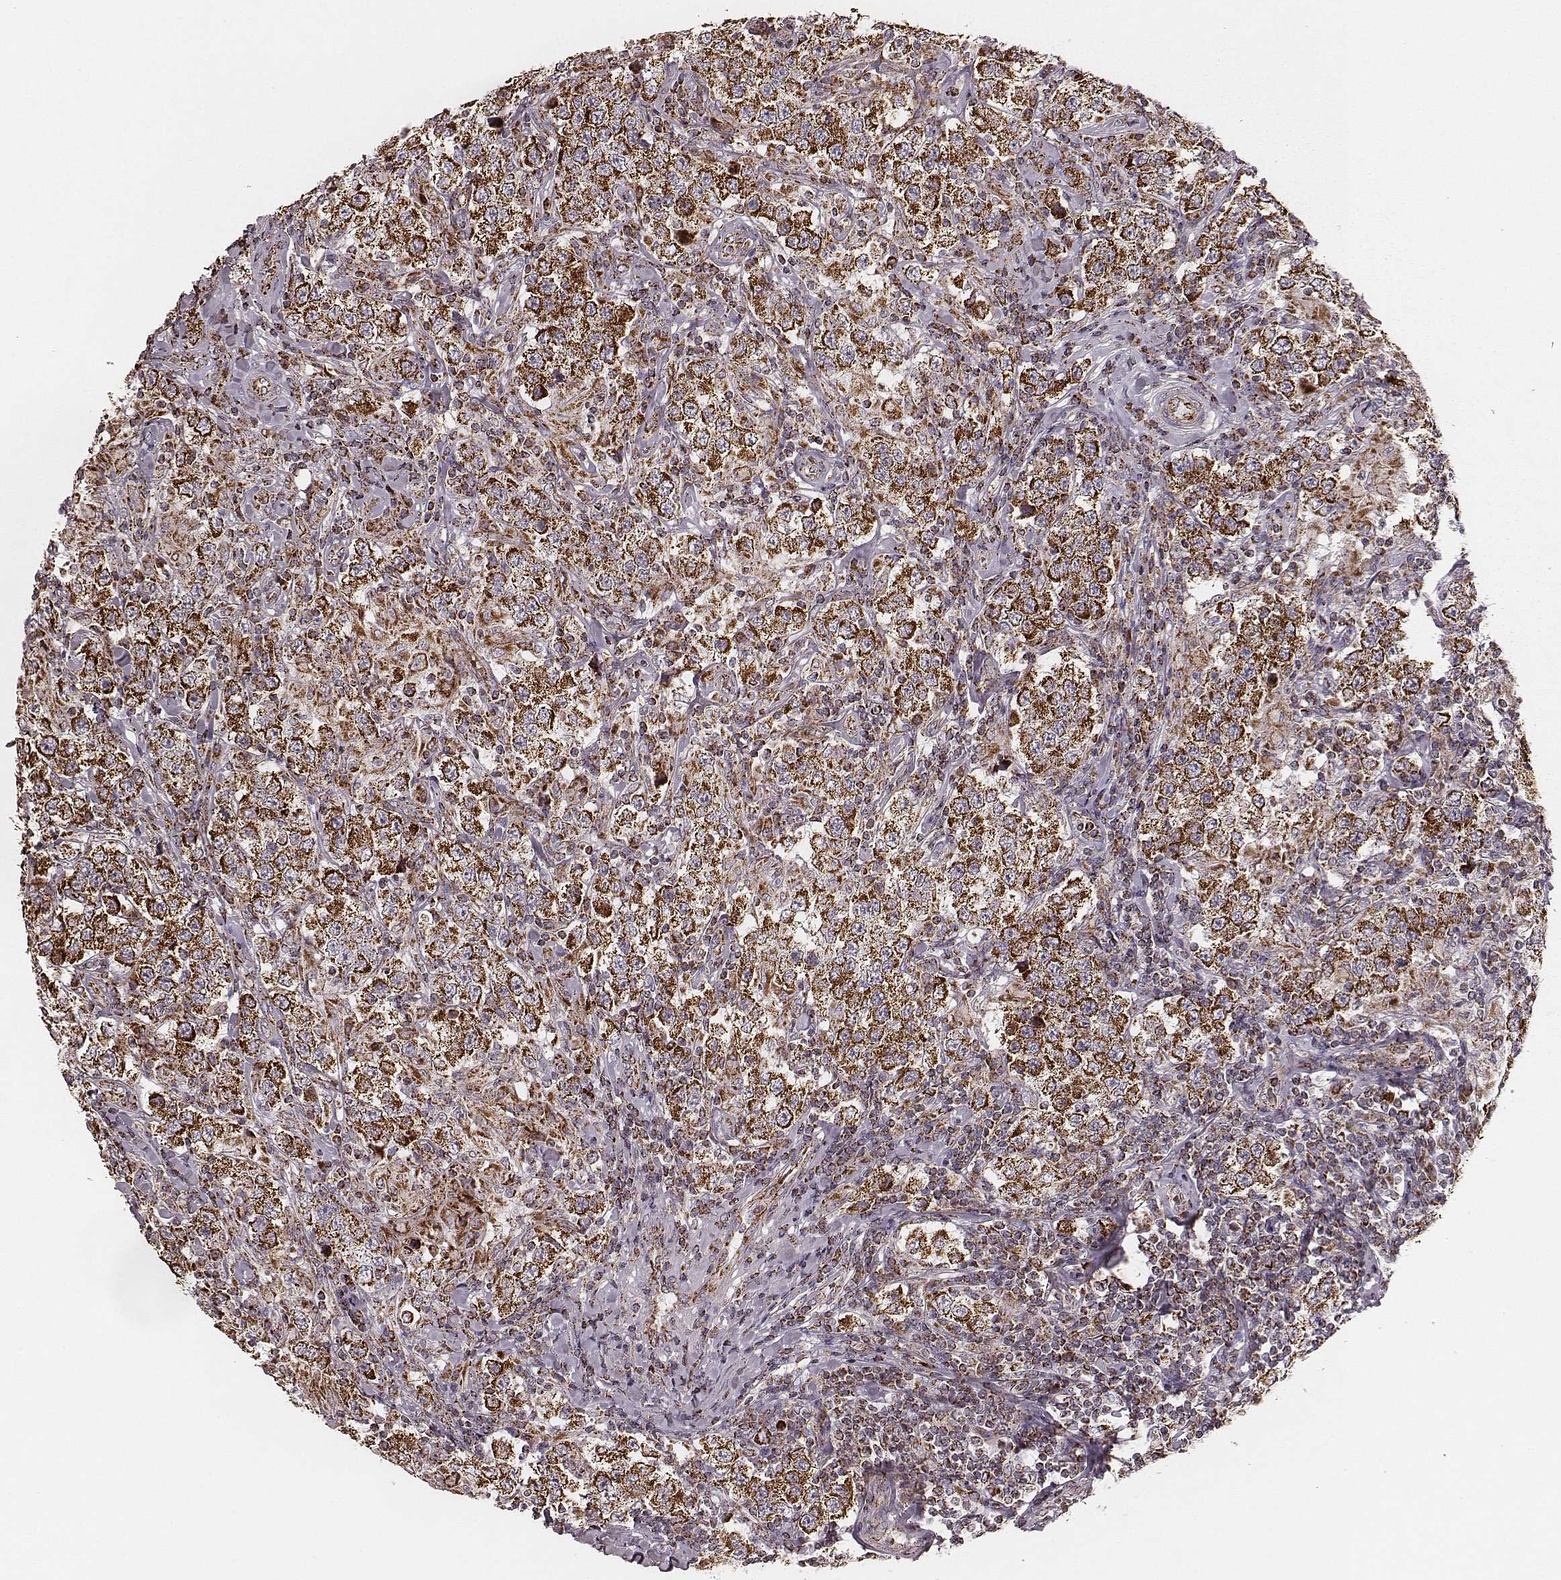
{"staining": {"intensity": "strong", "quantity": ">75%", "location": "cytoplasmic/membranous"}, "tissue": "testis cancer", "cell_type": "Tumor cells", "image_type": "cancer", "snomed": [{"axis": "morphology", "description": "Seminoma, NOS"}, {"axis": "morphology", "description": "Carcinoma, Embryonal, NOS"}, {"axis": "topography", "description": "Testis"}], "caption": "Immunohistochemical staining of human testis seminoma displays high levels of strong cytoplasmic/membranous protein staining in about >75% of tumor cells. The staining was performed using DAB, with brown indicating positive protein expression. Nuclei are stained blue with hematoxylin.", "gene": "TUFM", "patient": {"sex": "male", "age": 41}}